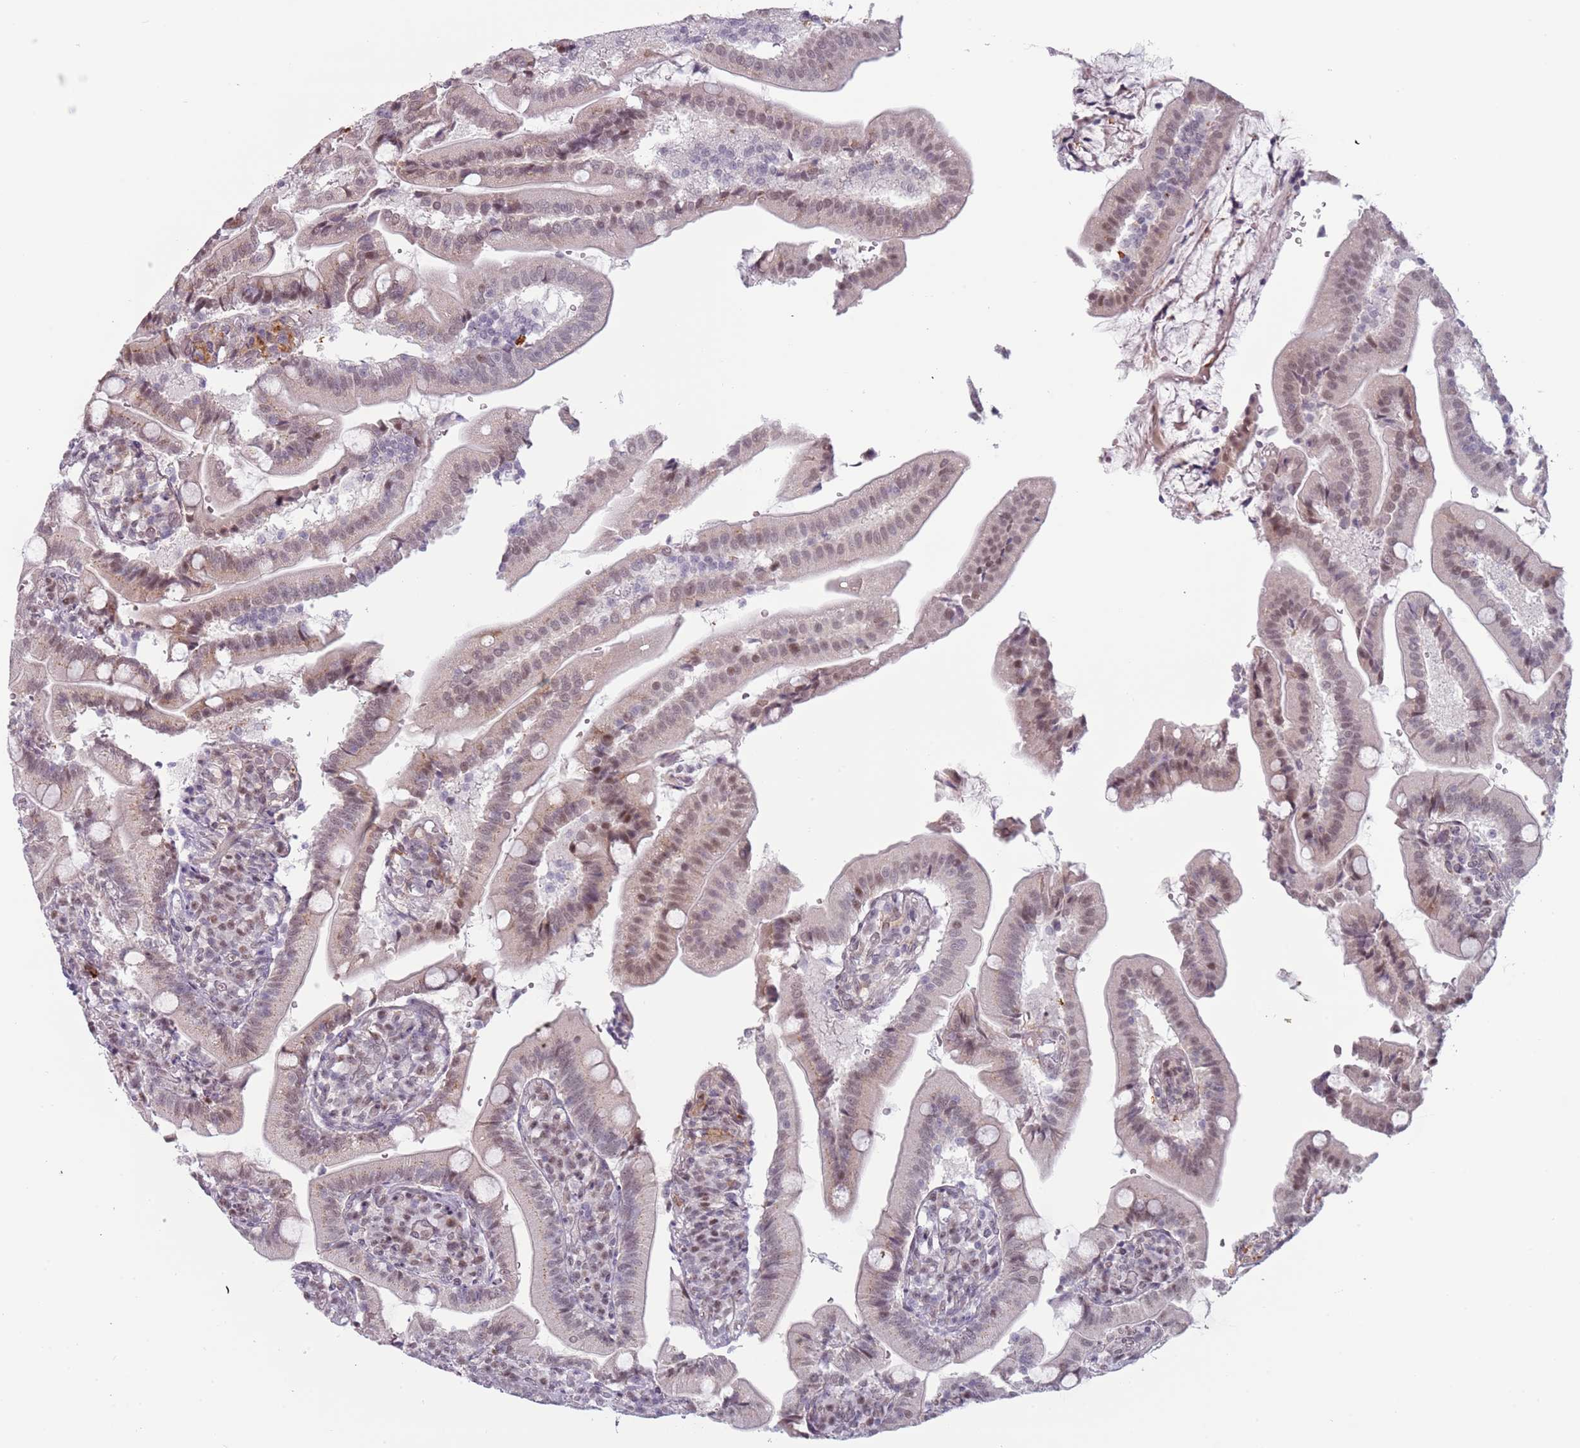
{"staining": {"intensity": "moderate", "quantity": "25%-75%", "location": "cytoplasmic/membranous,nuclear"}, "tissue": "duodenum", "cell_type": "Glandular cells", "image_type": "normal", "snomed": [{"axis": "morphology", "description": "Normal tissue, NOS"}, {"axis": "topography", "description": "Duodenum"}], "caption": "Brown immunohistochemical staining in normal duodenum displays moderate cytoplasmic/membranous,nuclear staining in approximately 25%-75% of glandular cells.", "gene": "REXO4", "patient": {"sex": "female", "age": 67}}